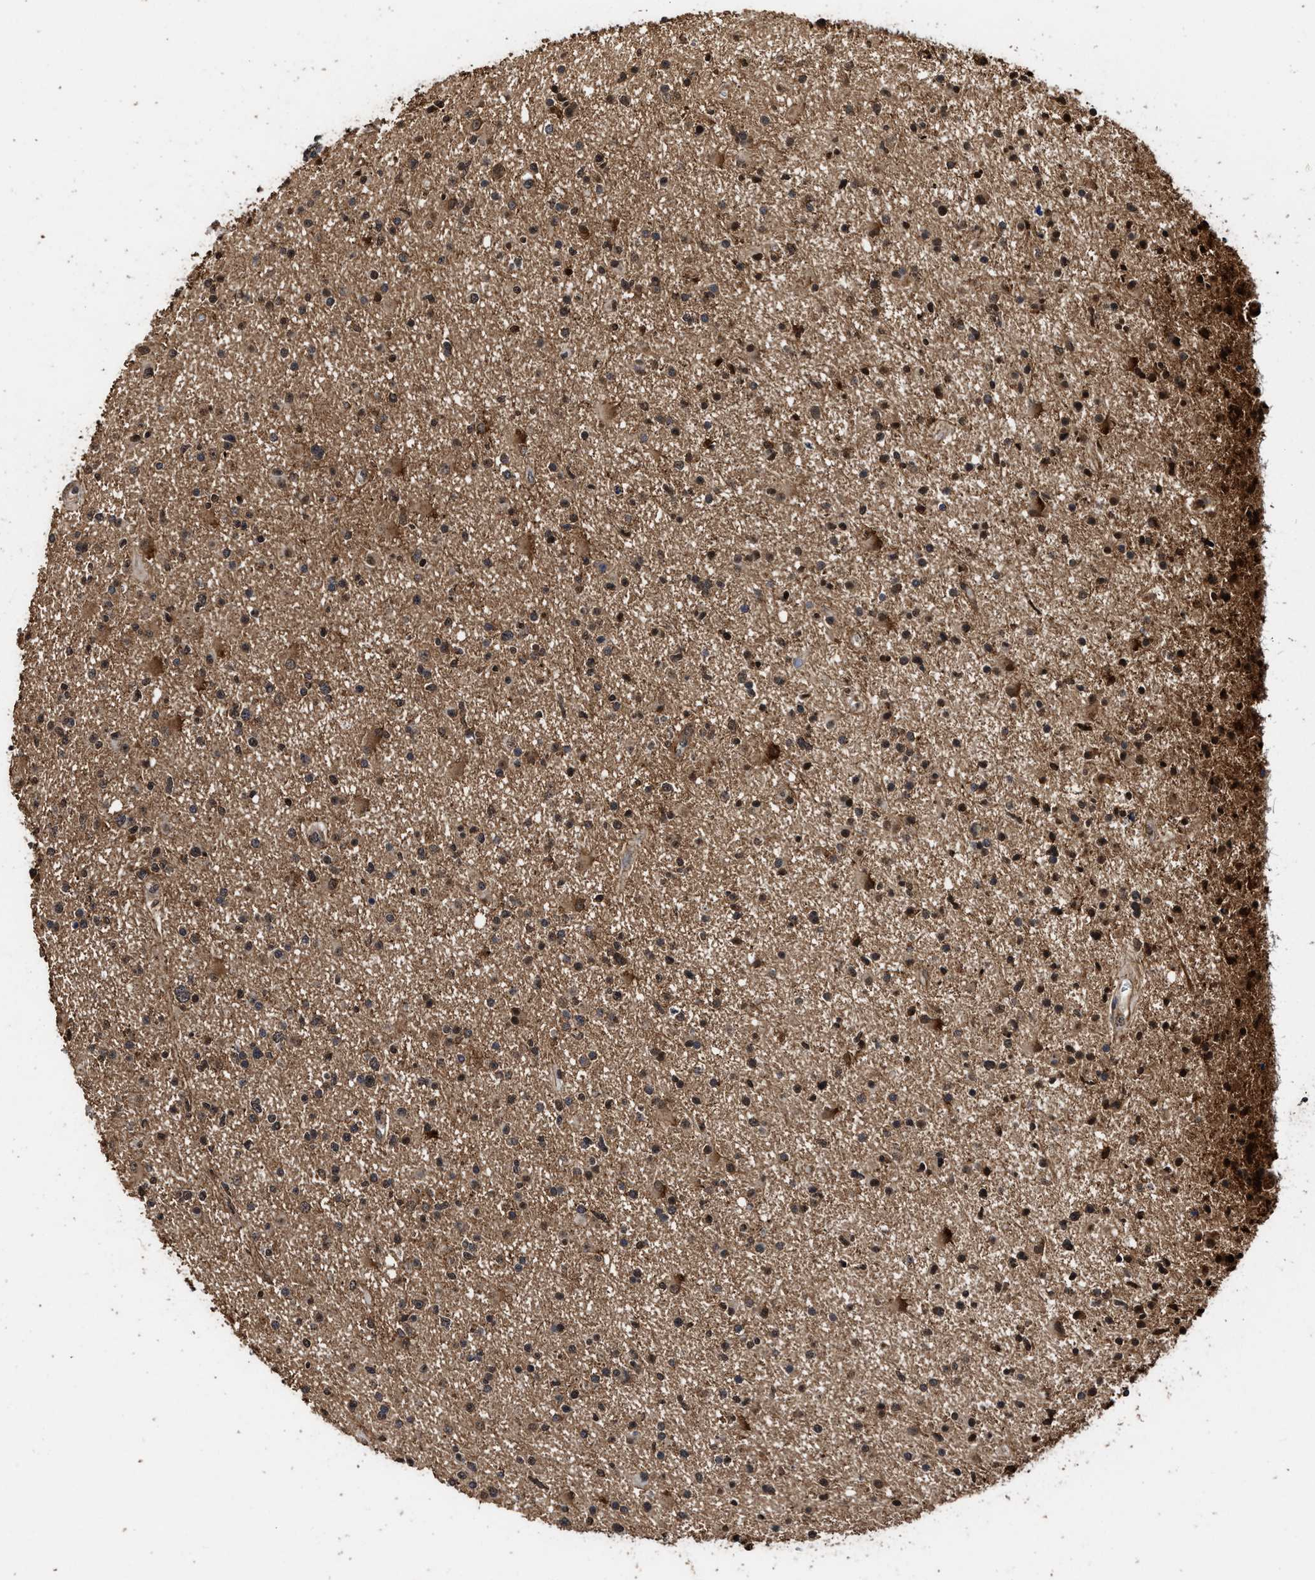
{"staining": {"intensity": "strong", "quantity": "25%-75%", "location": "cytoplasmic/membranous,nuclear"}, "tissue": "glioma", "cell_type": "Tumor cells", "image_type": "cancer", "snomed": [{"axis": "morphology", "description": "Glioma, malignant, High grade"}, {"axis": "topography", "description": "Brain"}], "caption": "Immunohistochemical staining of human glioma demonstrates high levels of strong cytoplasmic/membranous and nuclear expression in about 25%-75% of tumor cells. Using DAB (3,3'-diaminobenzidine) (brown) and hematoxylin (blue) stains, captured at high magnification using brightfield microscopy.", "gene": "SEPTIN2", "patient": {"sex": "male", "age": 33}}